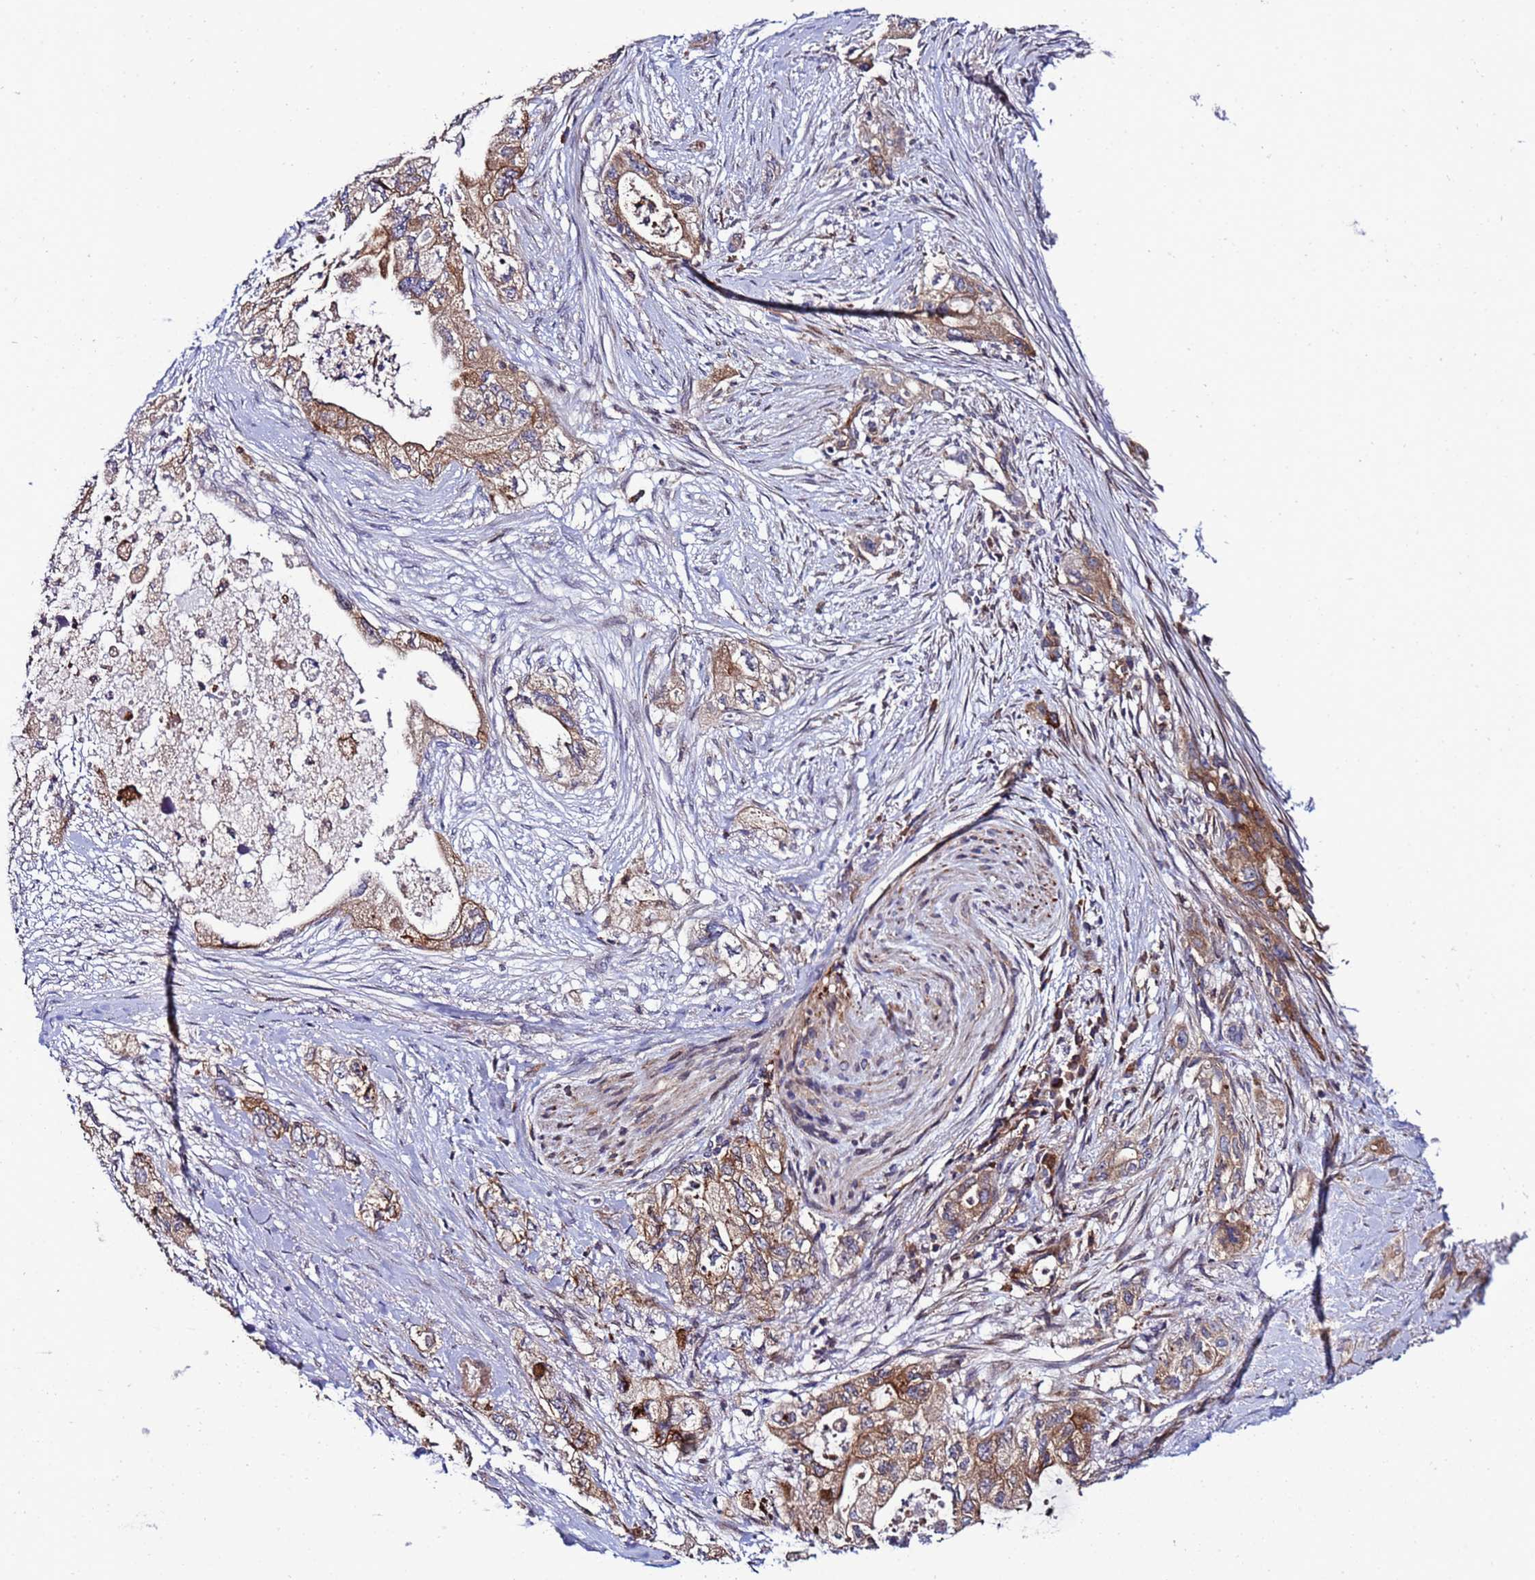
{"staining": {"intensity": "weak", "quantity": ">75%", "location": "cytoplasmic/membranous"}, "tissue": "pancreatic cancer", "cell_type": "Tumor cells", "image_type": "cancer", "snomed": [{"axis": "morphology", "description": "Adenocarcinoma, NOS"}, {"axis": "topography", "description": "Pancreas"}], "caption": "Adenocarcinoma (pancreatic) stained with immunohistochemistry exhibits weak cytoplasmic/membranous expression in approximately >75% of tumor cells.", "gene": "RAPGEF4", "patient": {"sex": "female", "age": 73}}